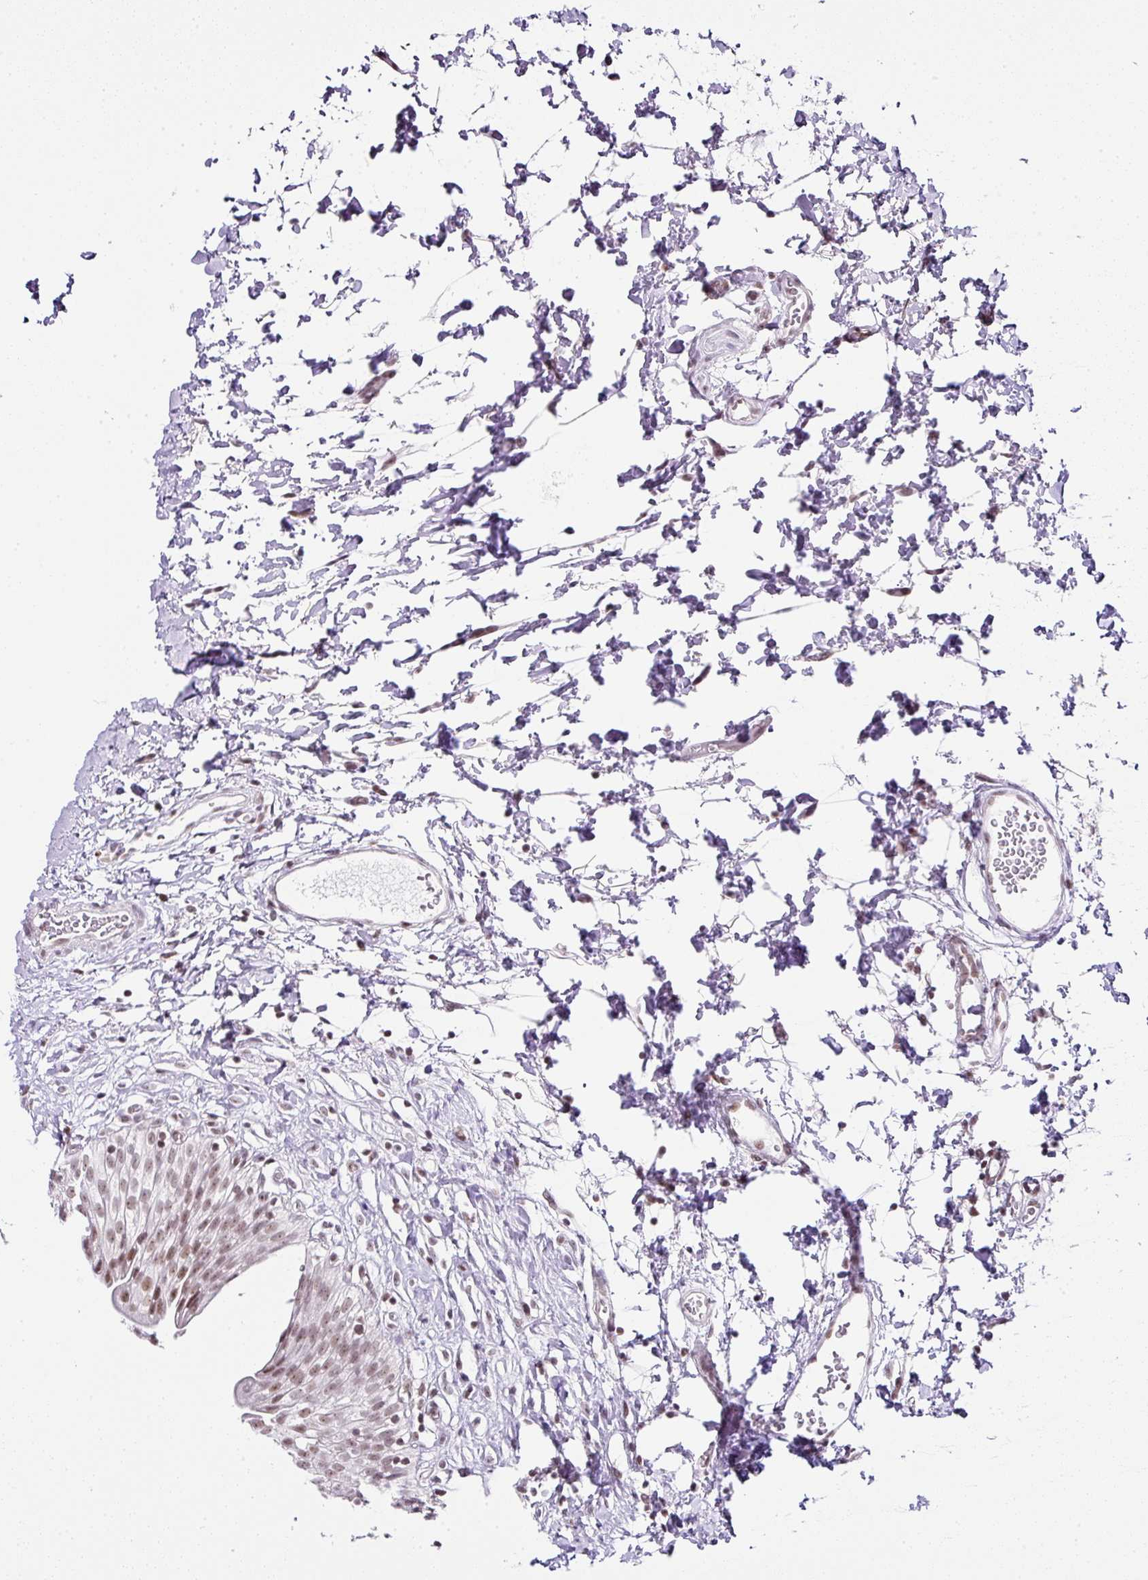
{"staining": {"intensity": "moderate", "quantity": "25%-75%", "location": "nuclear"}, "tissue": "urinary bladder", "cell_type": "Urothelial cells", "image_type": "normal", "snomed": [{"axis": "morphology", "description": "Normal tissue, NOS"}, {"axis": "topography", "description": "Urinary bladder"}], "caption": "About 25%-75% of urothelial cells in normal human urinary bladder show moderate nuclear protein positivity as visualized by brown immunohistochemical staining.", "gene": "FAM32A", "patient": {"sex": "male", "age": 51}}